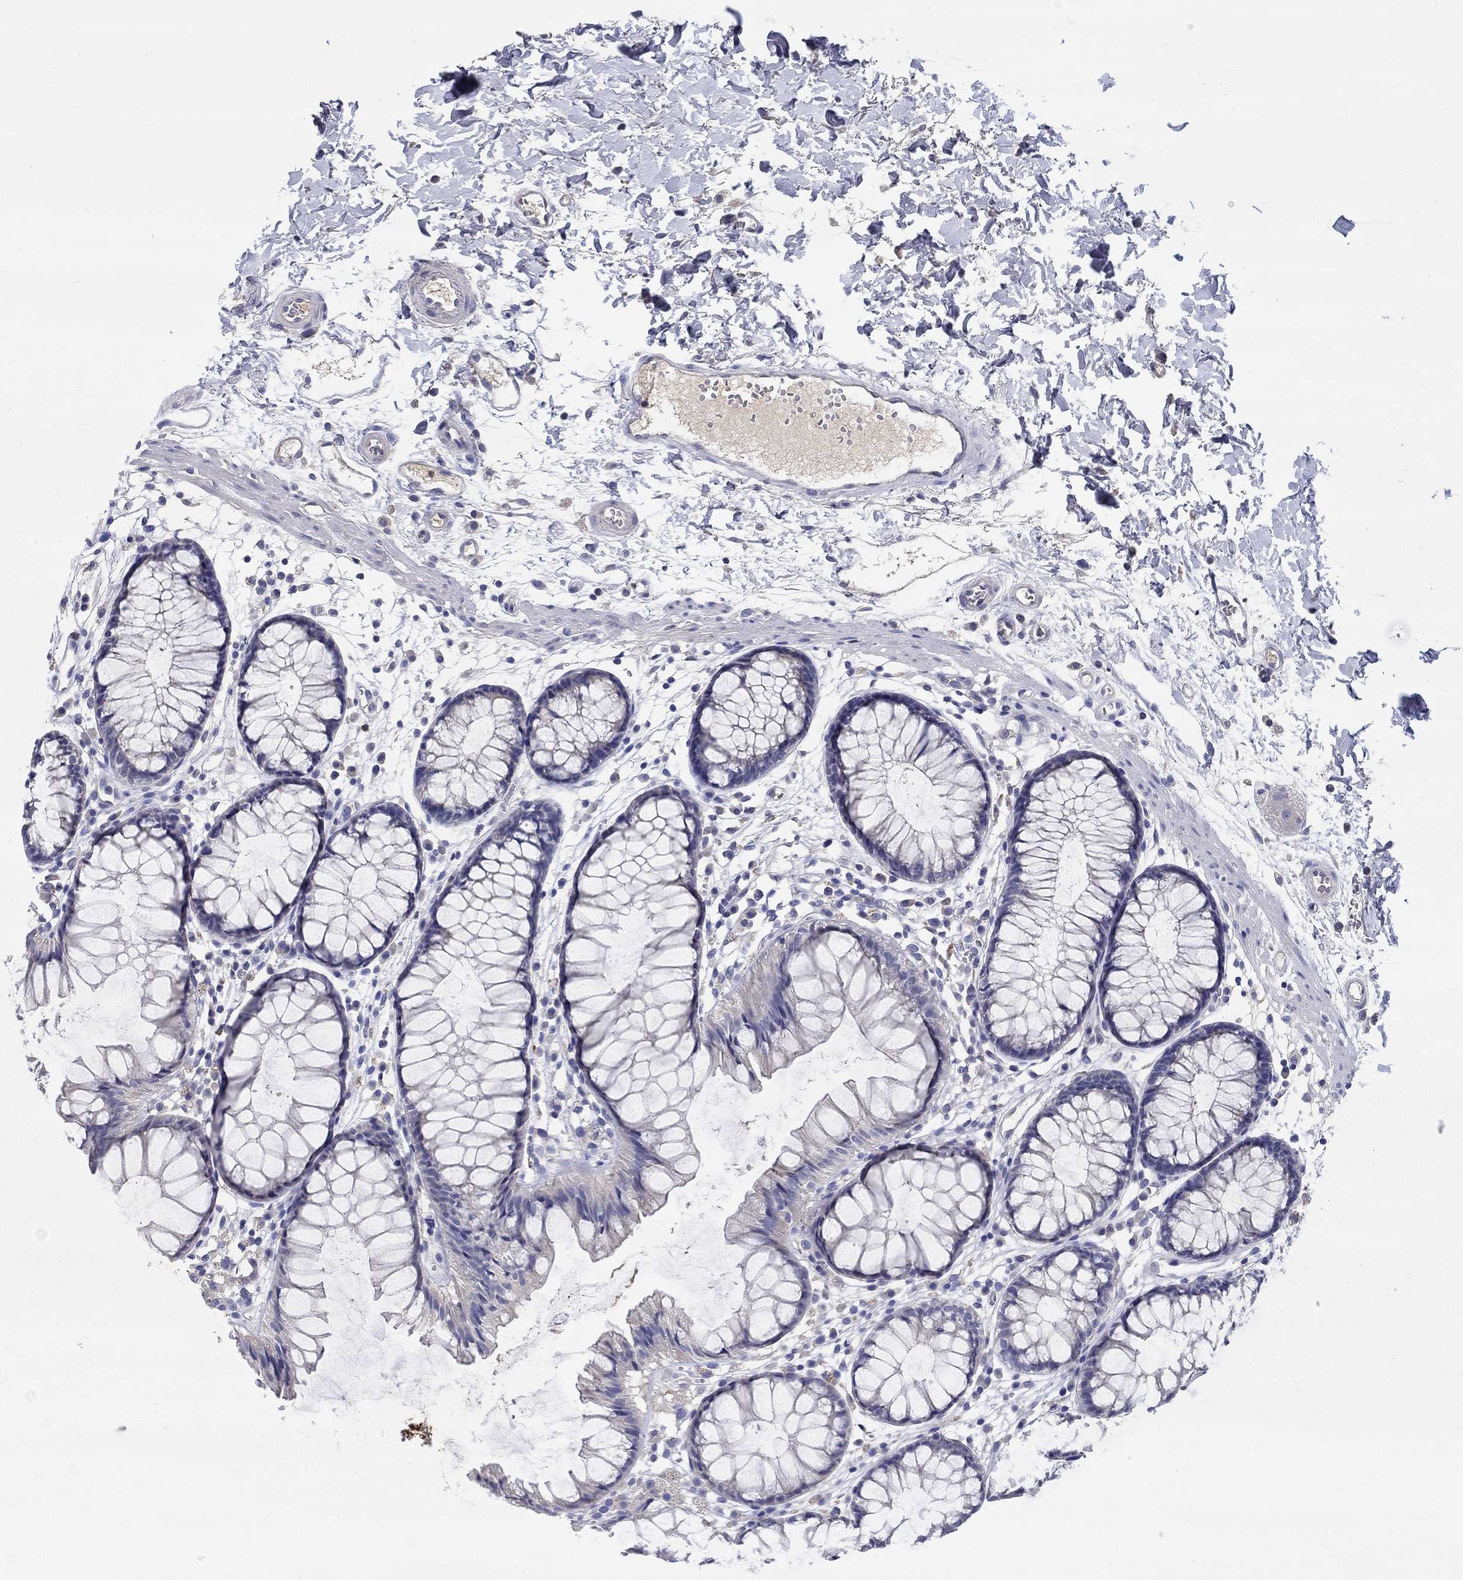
{"staining": {"intensity": "negative", "quantity": "none", "location": "none"}, "tissue": "colon", "cell_type": "Endothelial cells", "image_type": "normal", "snomed": [{"axis": "morphology", "description": "Normal tissue, NOS"}, {"axis": "morphology", "description": "Adenocarcinoma, NOS"}, {"axis": "topography", "description": "Colon"}], "caption": "DAB (3,3'-diaminobenzidine) immunohistochemical staining of unremarkable colon reveals no significant staining in endothelial cells. (Brightfield microscopy of DAB IHC at high magnification).", "gene": "CHIT1", "patient": {"sex": "male", "age": 65}}